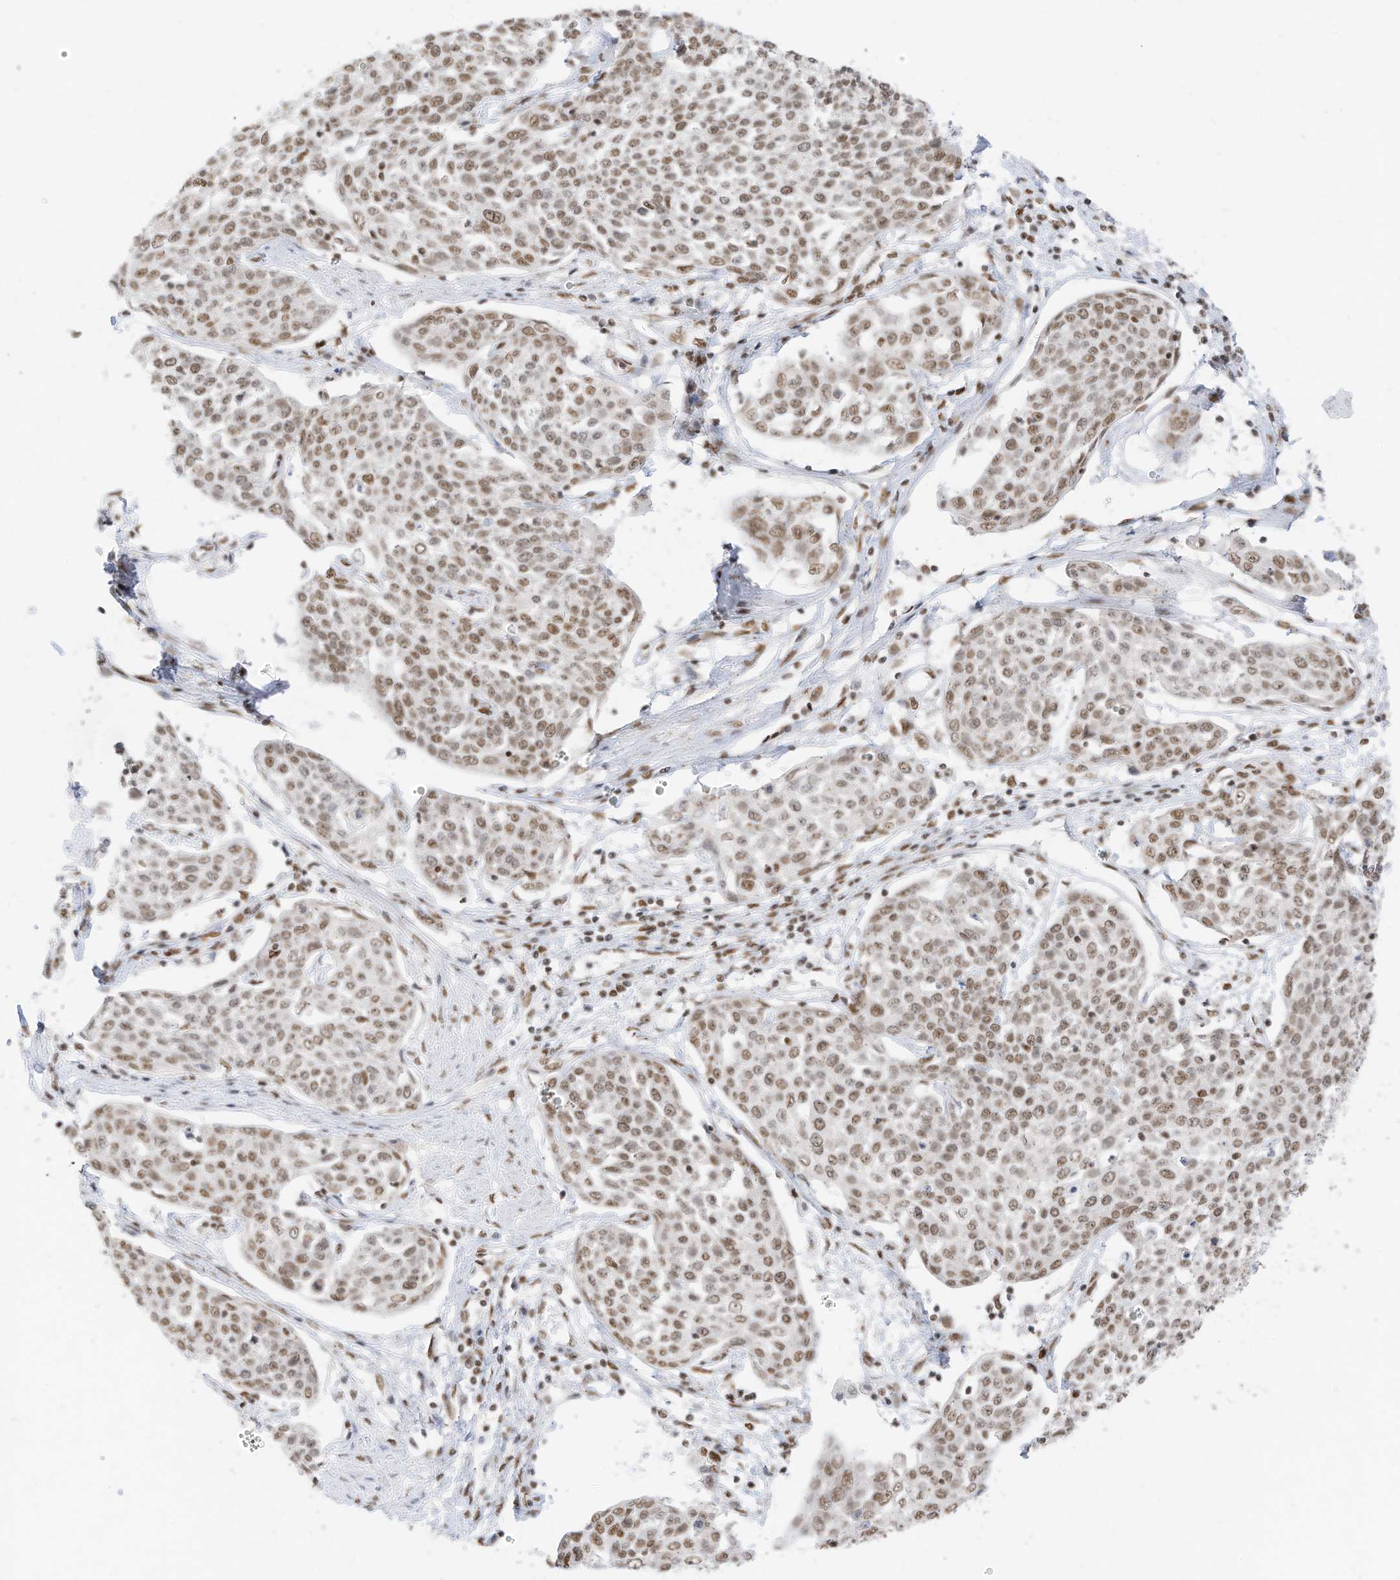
{"staining": {"intensity": "moderate", "quantity": ">75%", "location": "nuclear"}, "tissue": "cervical cancer", "cell_type": "Tumor cells", "image_type": "cancer", "snomed": [{"axis": "morphology", "description": "Squamous cell carcinoma, NOS"}, {"axis": "topography", "description": "Cervix"}], "caption": "Cervical cancer was stained to show a protein in brown. There is medium levels of moderate nuclear staining in approximately >75% of tumor cells.", "gene": "SMARCA2", "patient": {"sex": "female", "age": 34}}